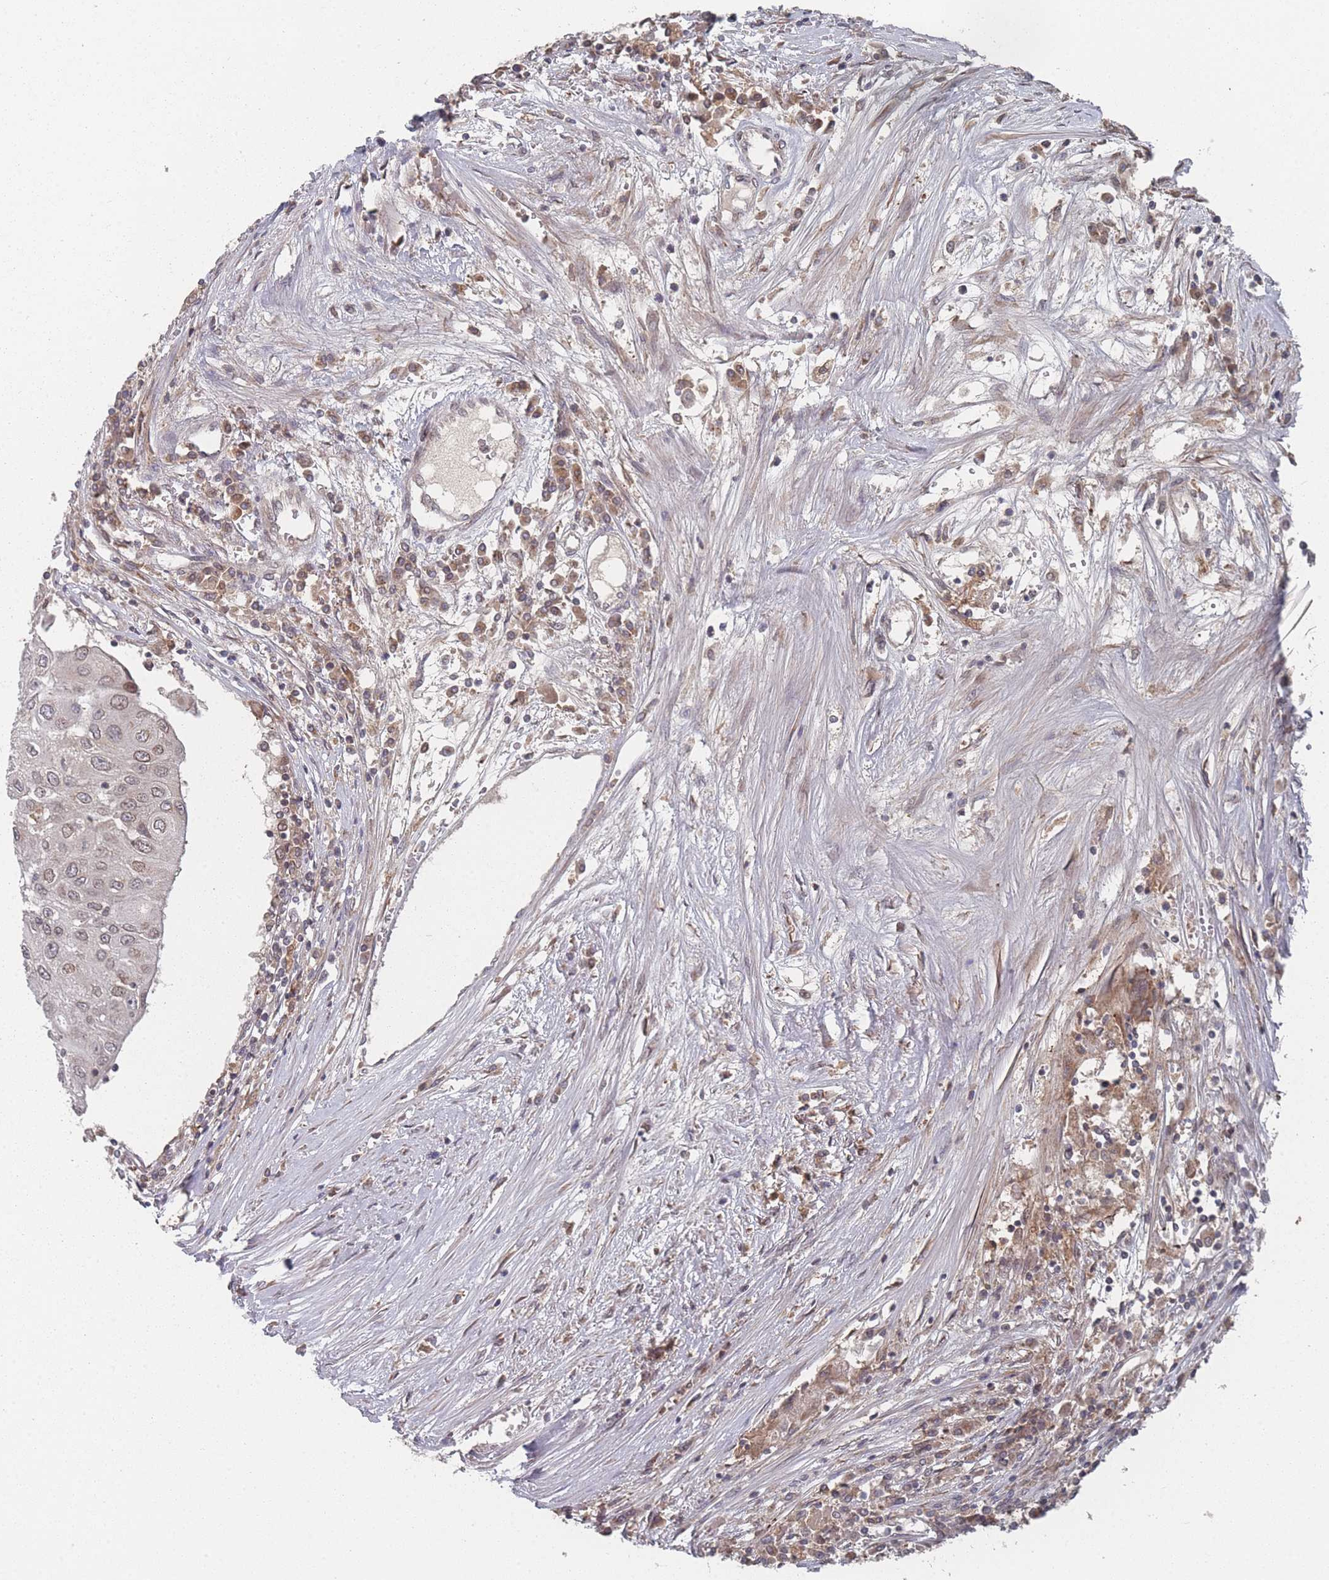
{"staining": {"intensity": "weak", "quantity": ">75%", "location": "cytoplasmic/membranous,nuclear"}, "tissue": "urothelial cancer", "cell_type": "Tumor cells", "image_type": "cancer", "snomed": [{"axis": "morphology", "description": "Urothelial carcinoma, High grade"}, {"axis": "topography", "description": "Urinary bladder"}], "caption": "A histopathology image of urothelial carcinoma (high-grade) stained for a protein reveals weak cytoplasmic/membranous and nuclear brown staining in tumor cells.", "gene": "TBC1D25", "patient": {"sex": "female", "age": 85}}